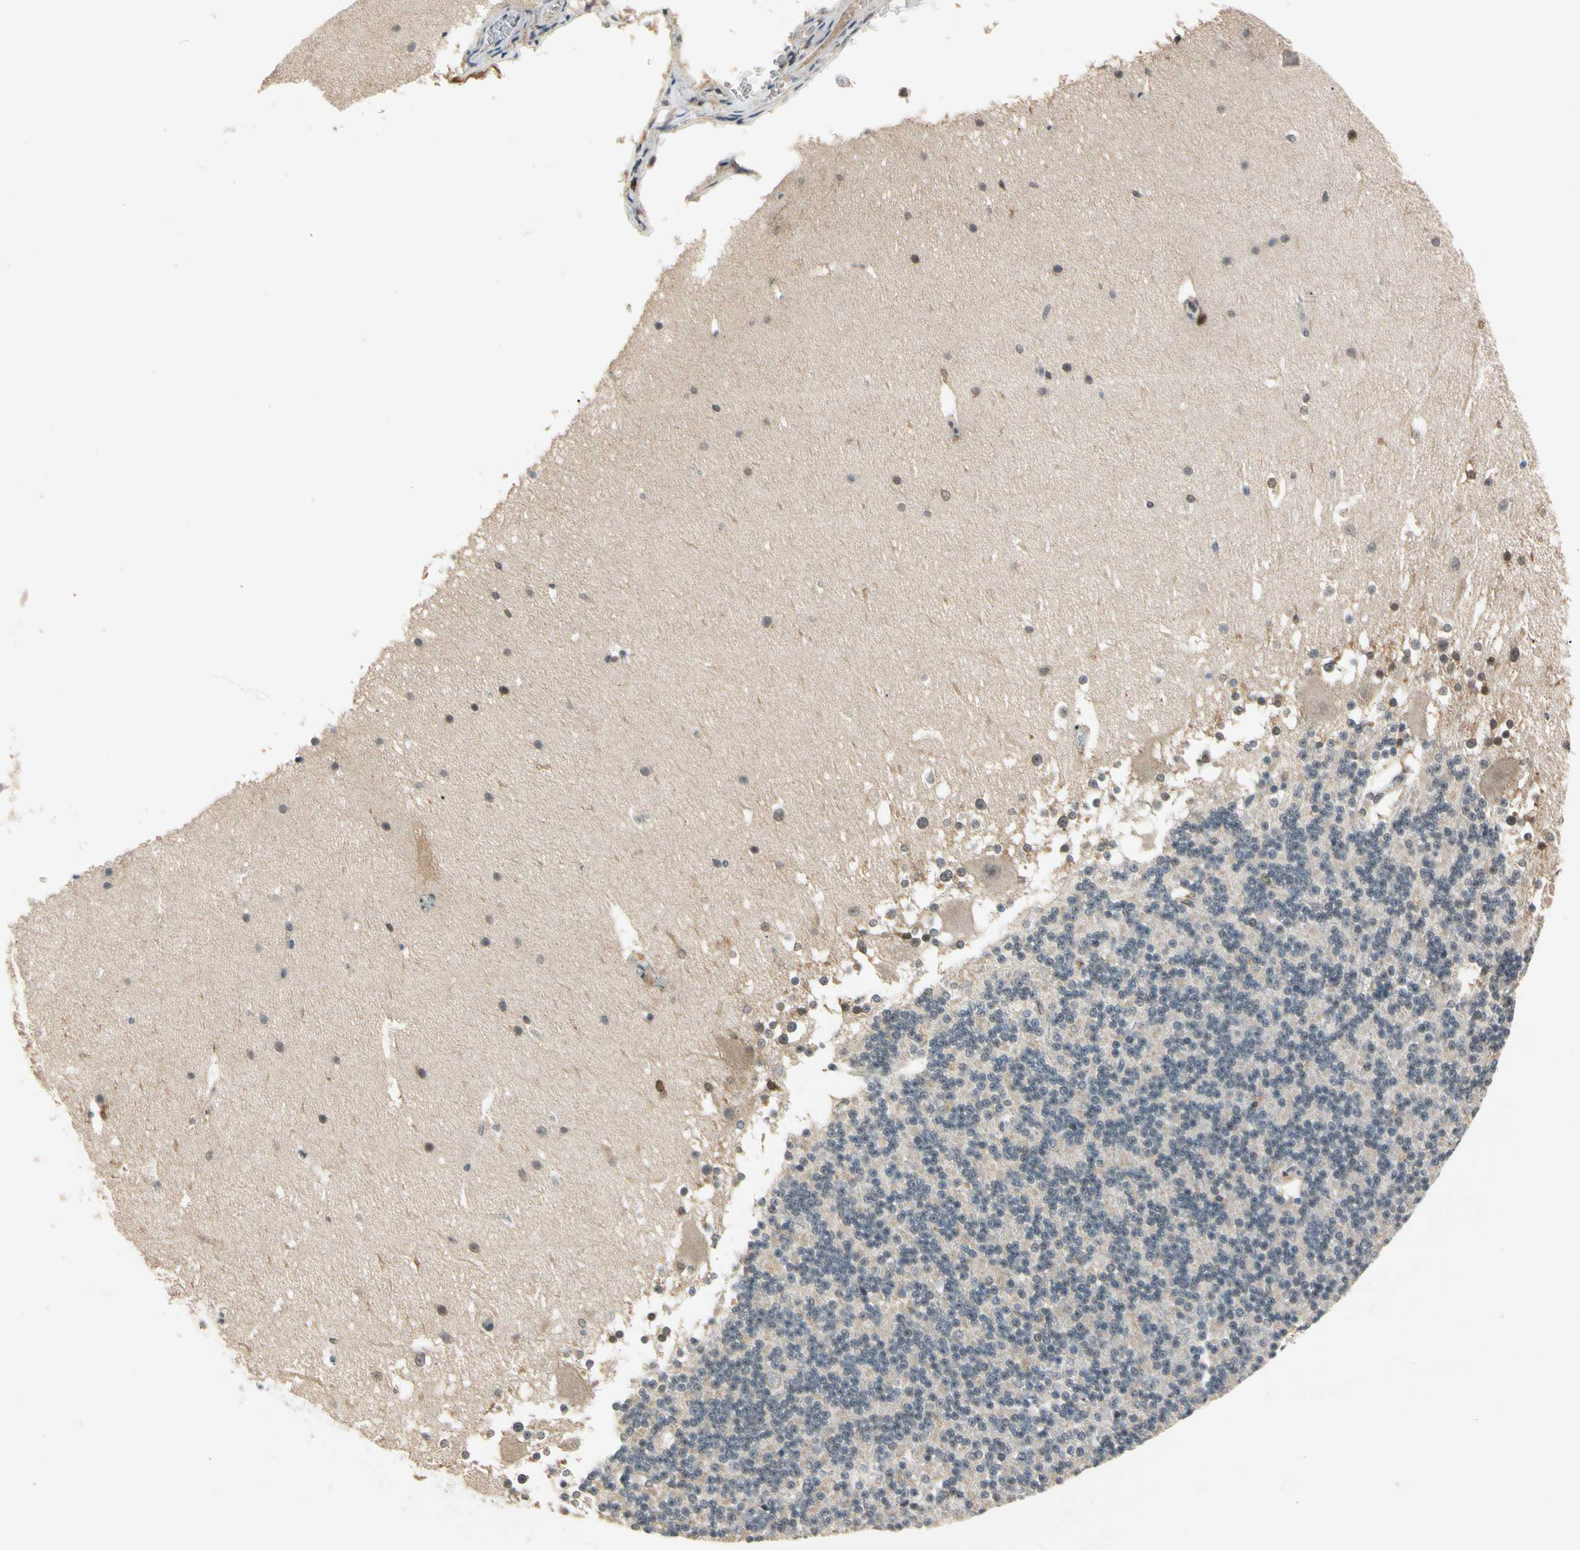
{"staining": {"intensity": "weak", "quantity": "25%-75%", "location": "cytoplasmic/membranous"}, "tissue": "cerebellum", "cell_type": "Cells in granular layer", "image_type": "normal", "snomed": [{"axis": "morphology", "description": "Normal tissue, NOS"}, {"axis": "topography", "description": "Cerebellum"}], "caption": "Protein staining by IHC demonstrates weak cytoplasmic/membranous expression in approximately 25%-75% of cells in granular layer in unremarkable cerebellum. Nuclei are stained in blue.", "gene": "RIOX2", "patient": {"sex": "female", "age": 19}}